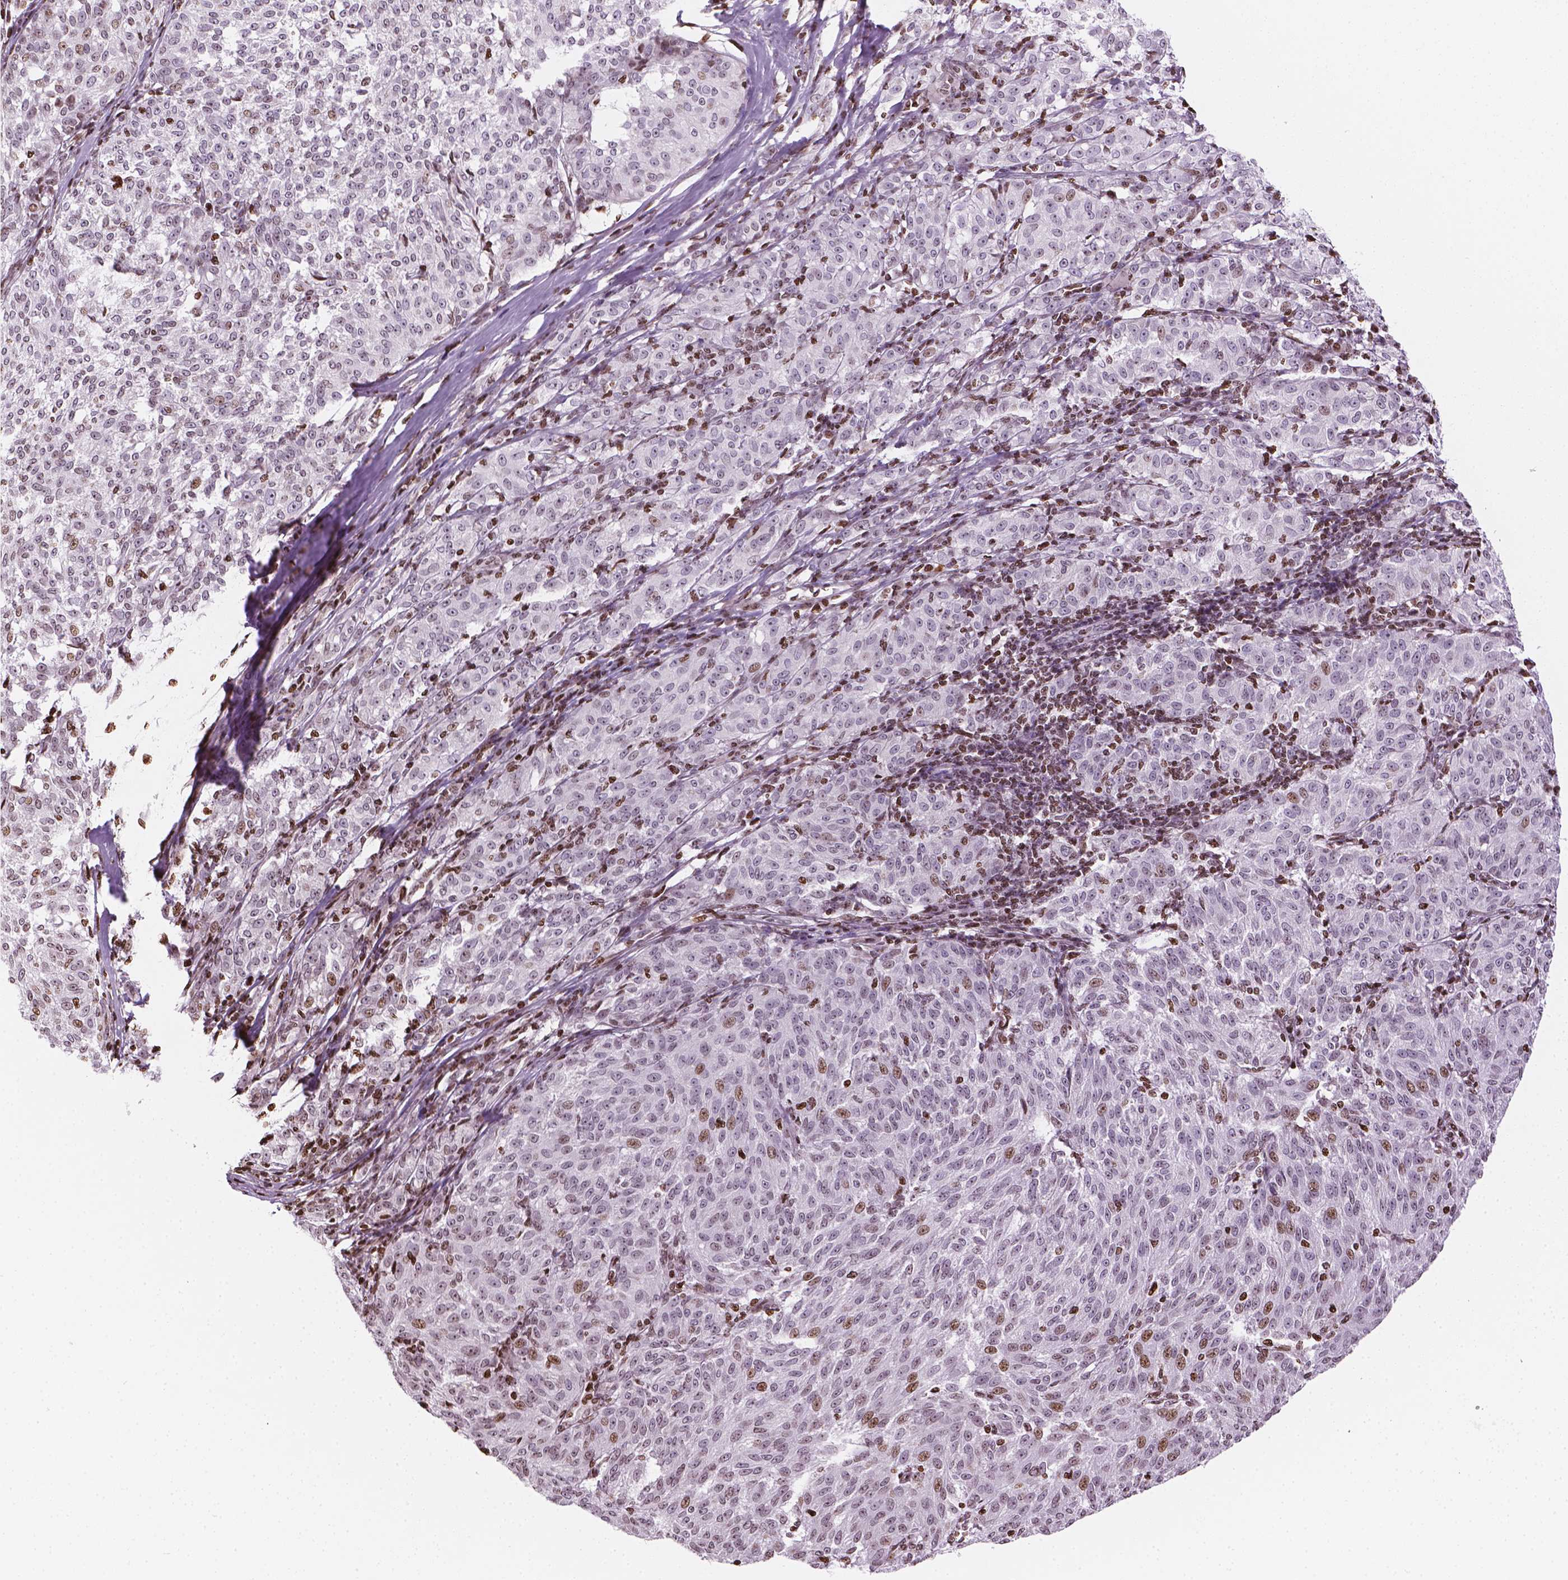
{"staining": {"intensity": "weak", "quantity": "<25%", "location": "nuclear"}, "tissue": "melanoma", "cell_type": "Tumor cells", "image_type": "cancer", "snomed": [{"axis": "morphology", "description": "Malignant melanoma, NOS"}, {"axis": "topography", "description": "Skin"}], "caption": "The IHC image has no significant expression in tumor cells of malignant melanoma tissue.", "gene": "PIP4K2A", "patient": {"sex": "female", "age": 72}}